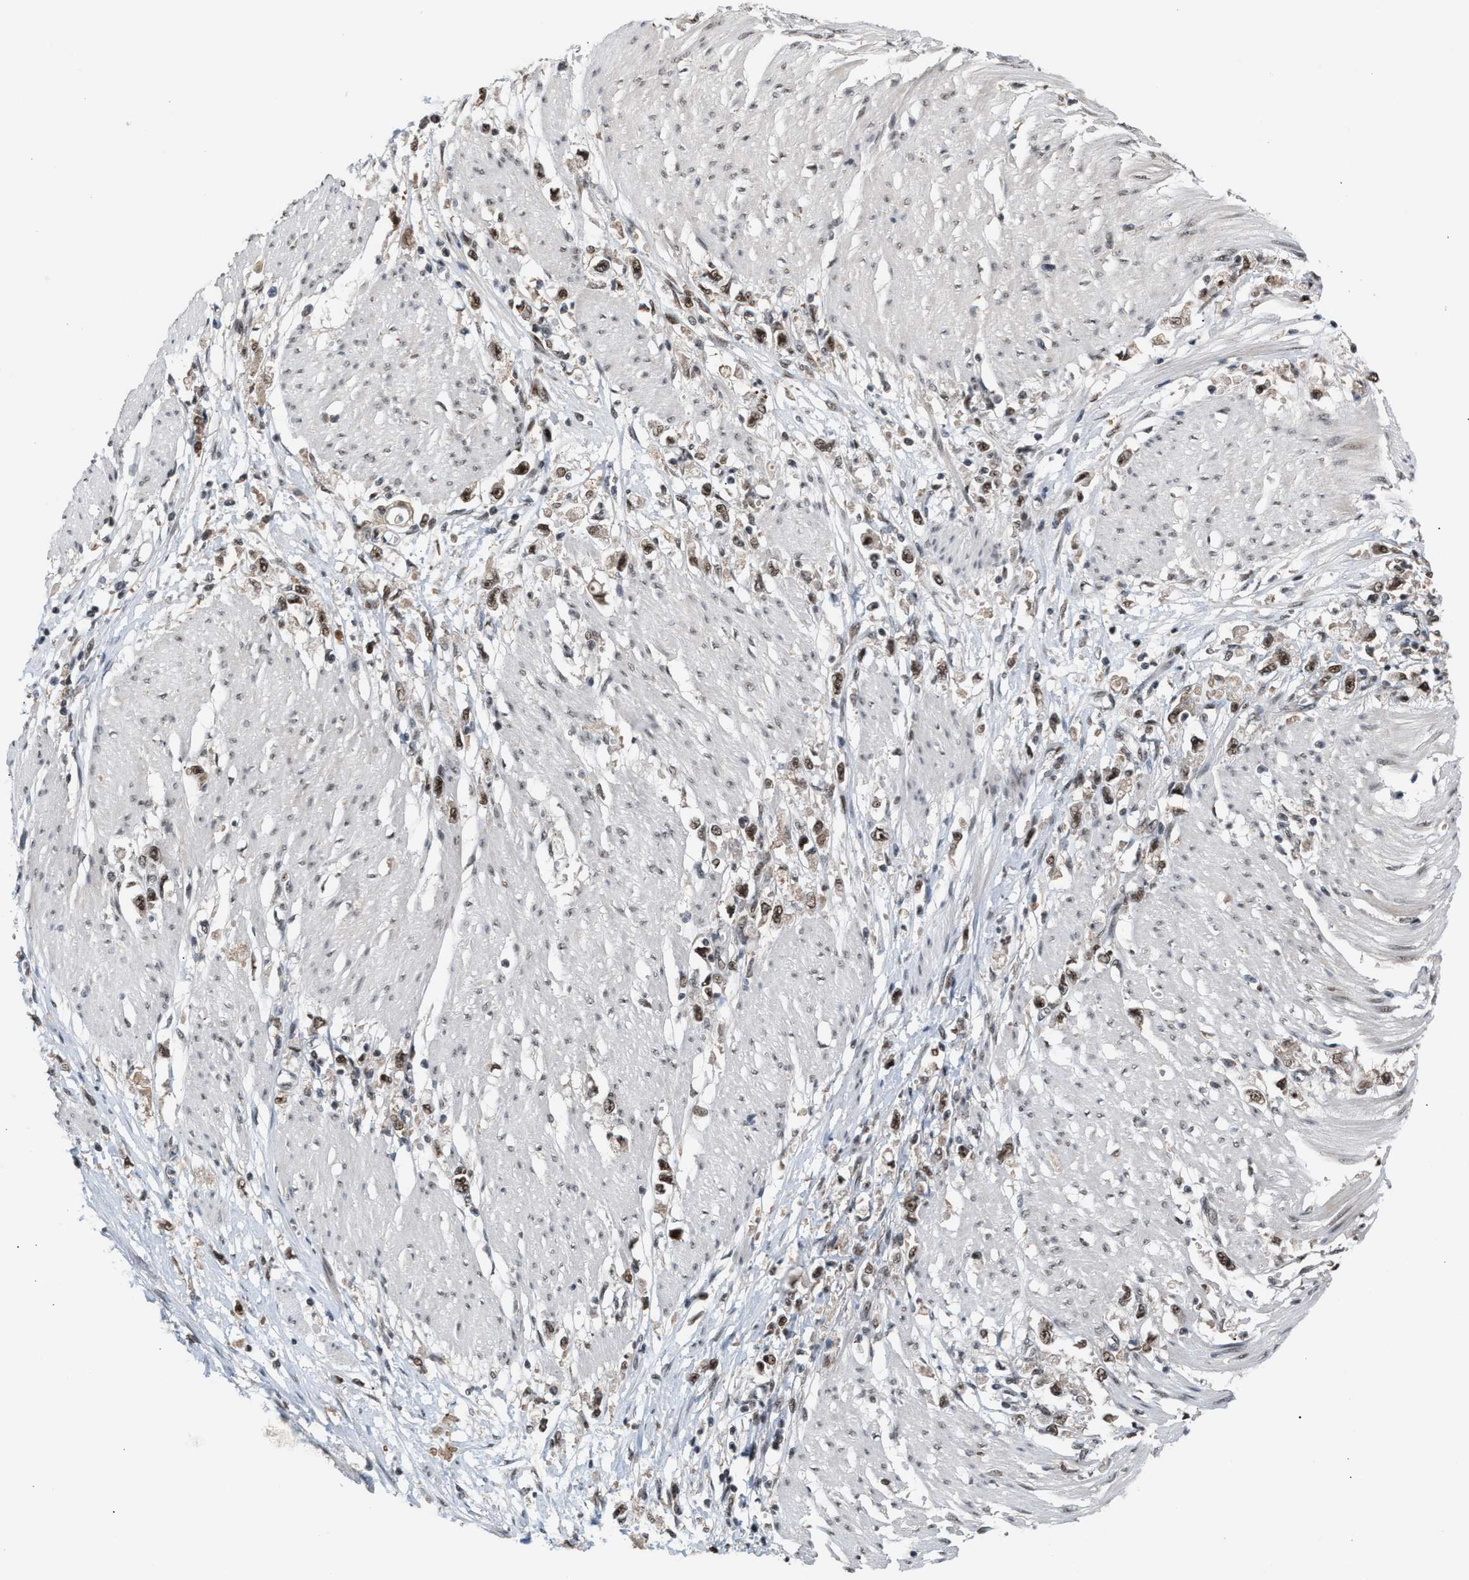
{"staining": {"intensity": "strong", "quantity": ">75%", "location": "nuclear"}, "tissue": "stomach cancer", "cell_type": "Tumor cells", "image_type": "cancer", "snomed": [{"axis": "morphology", "description": "Adenocarcinoma, NOS"}, {"axis": "topography", "description": "Stomach"}], "caption": "Stomach cancer (adenocarcinoma) stained with IHC displays strong nuclear staining in approximately >75% of tumor cells.", "gene": "PRPF4", "patient": {"sex": "female", "age": 59}}